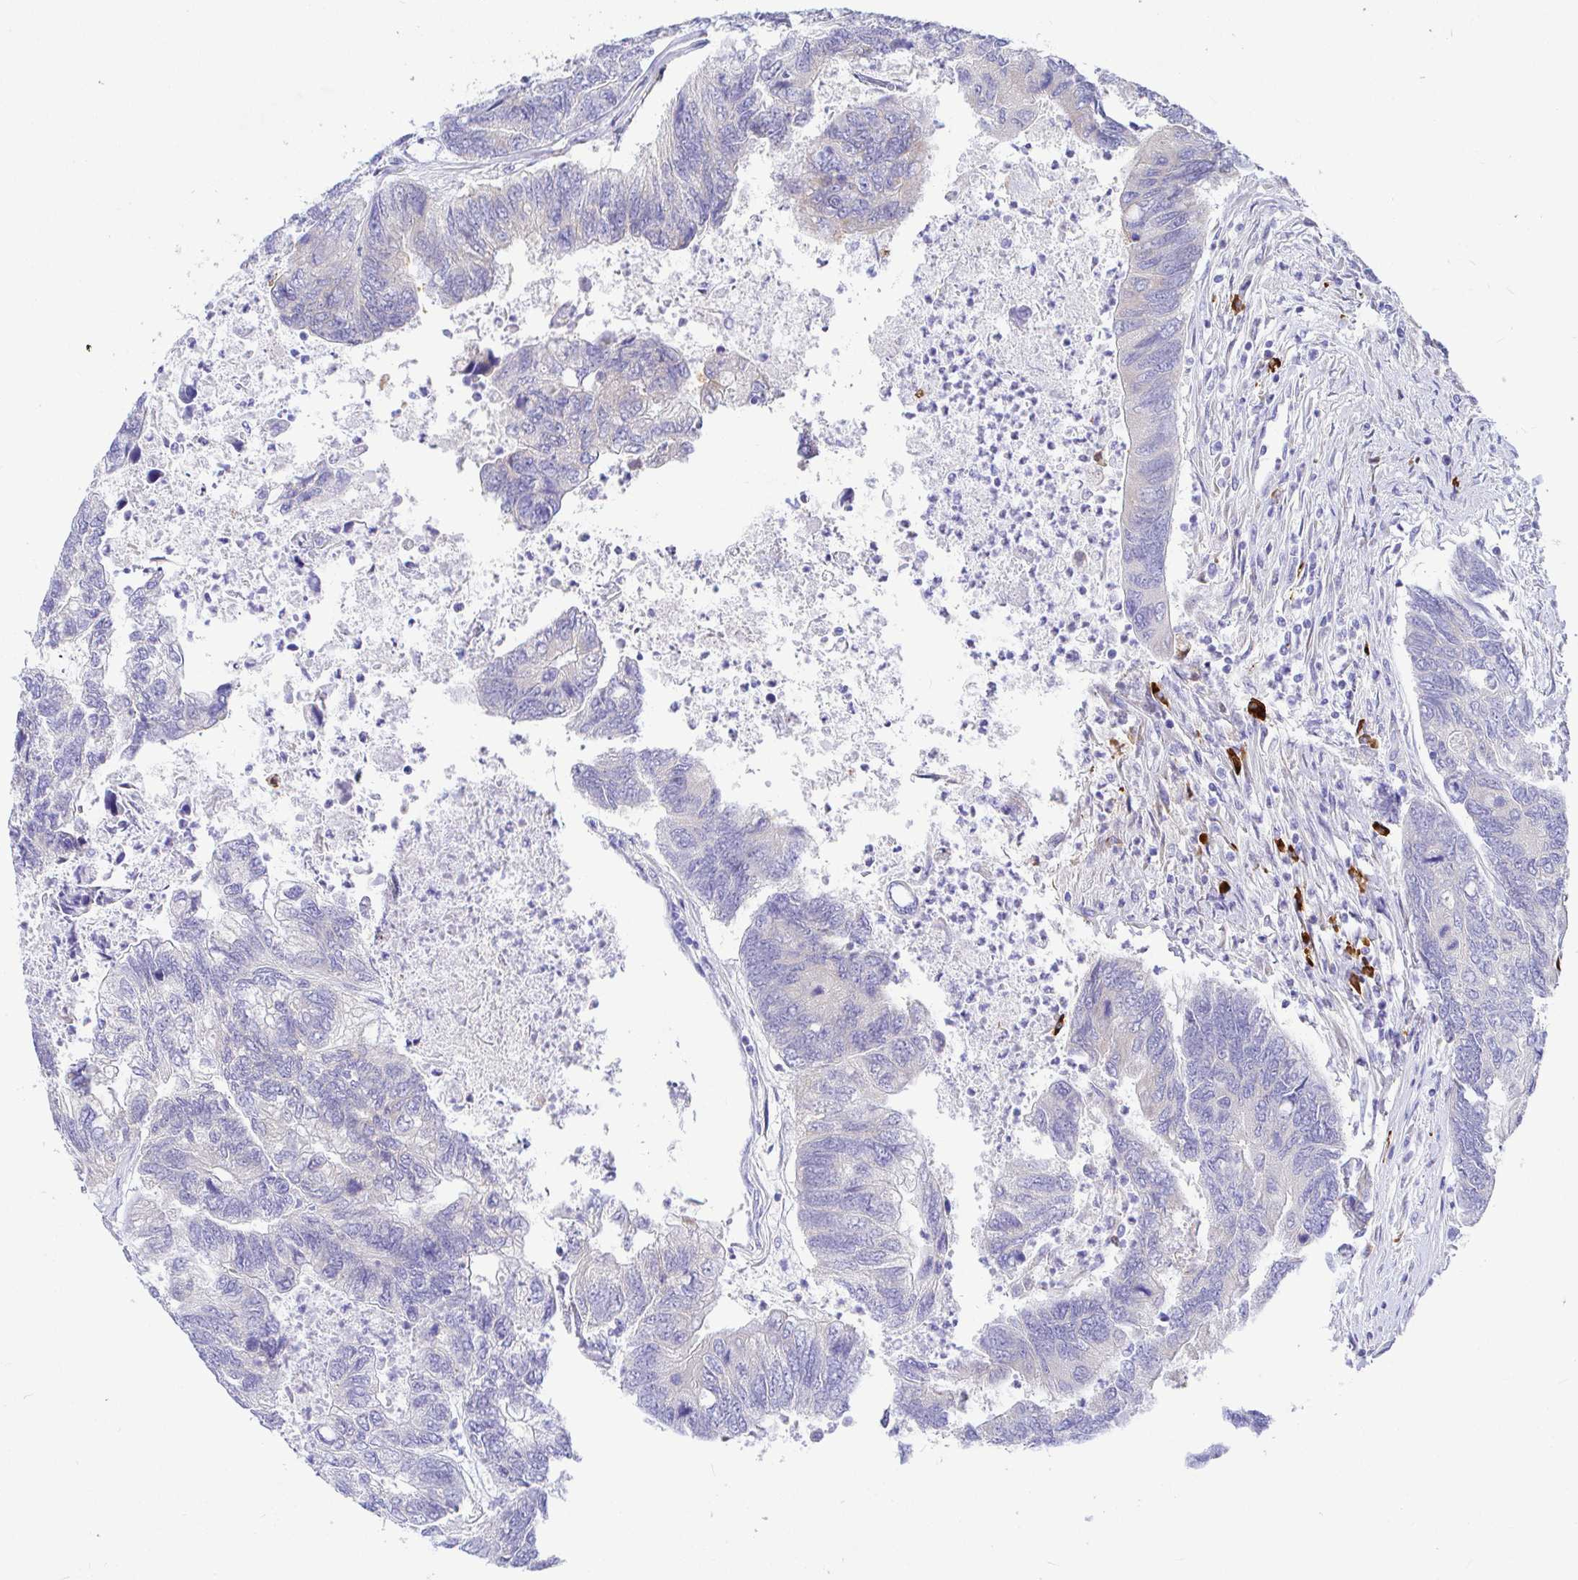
{"staining": {"intensity": "negative", "quantity": "none", "location": "none"}, "tissue": "colorectal cancer", "cell_type": "Tumor cells", "image_type": "cancer", "snomed": [{"axis": "morphology", "description": "Adenocarcinoma, NOS"}, {"axis": "topography", "description": "Colon"}], "caption": "Tumor cells show no significant staining in colorectal adenocarcinoma.", "gene": "CCDC62", "patient": {"sex": "female", "age": 67}}